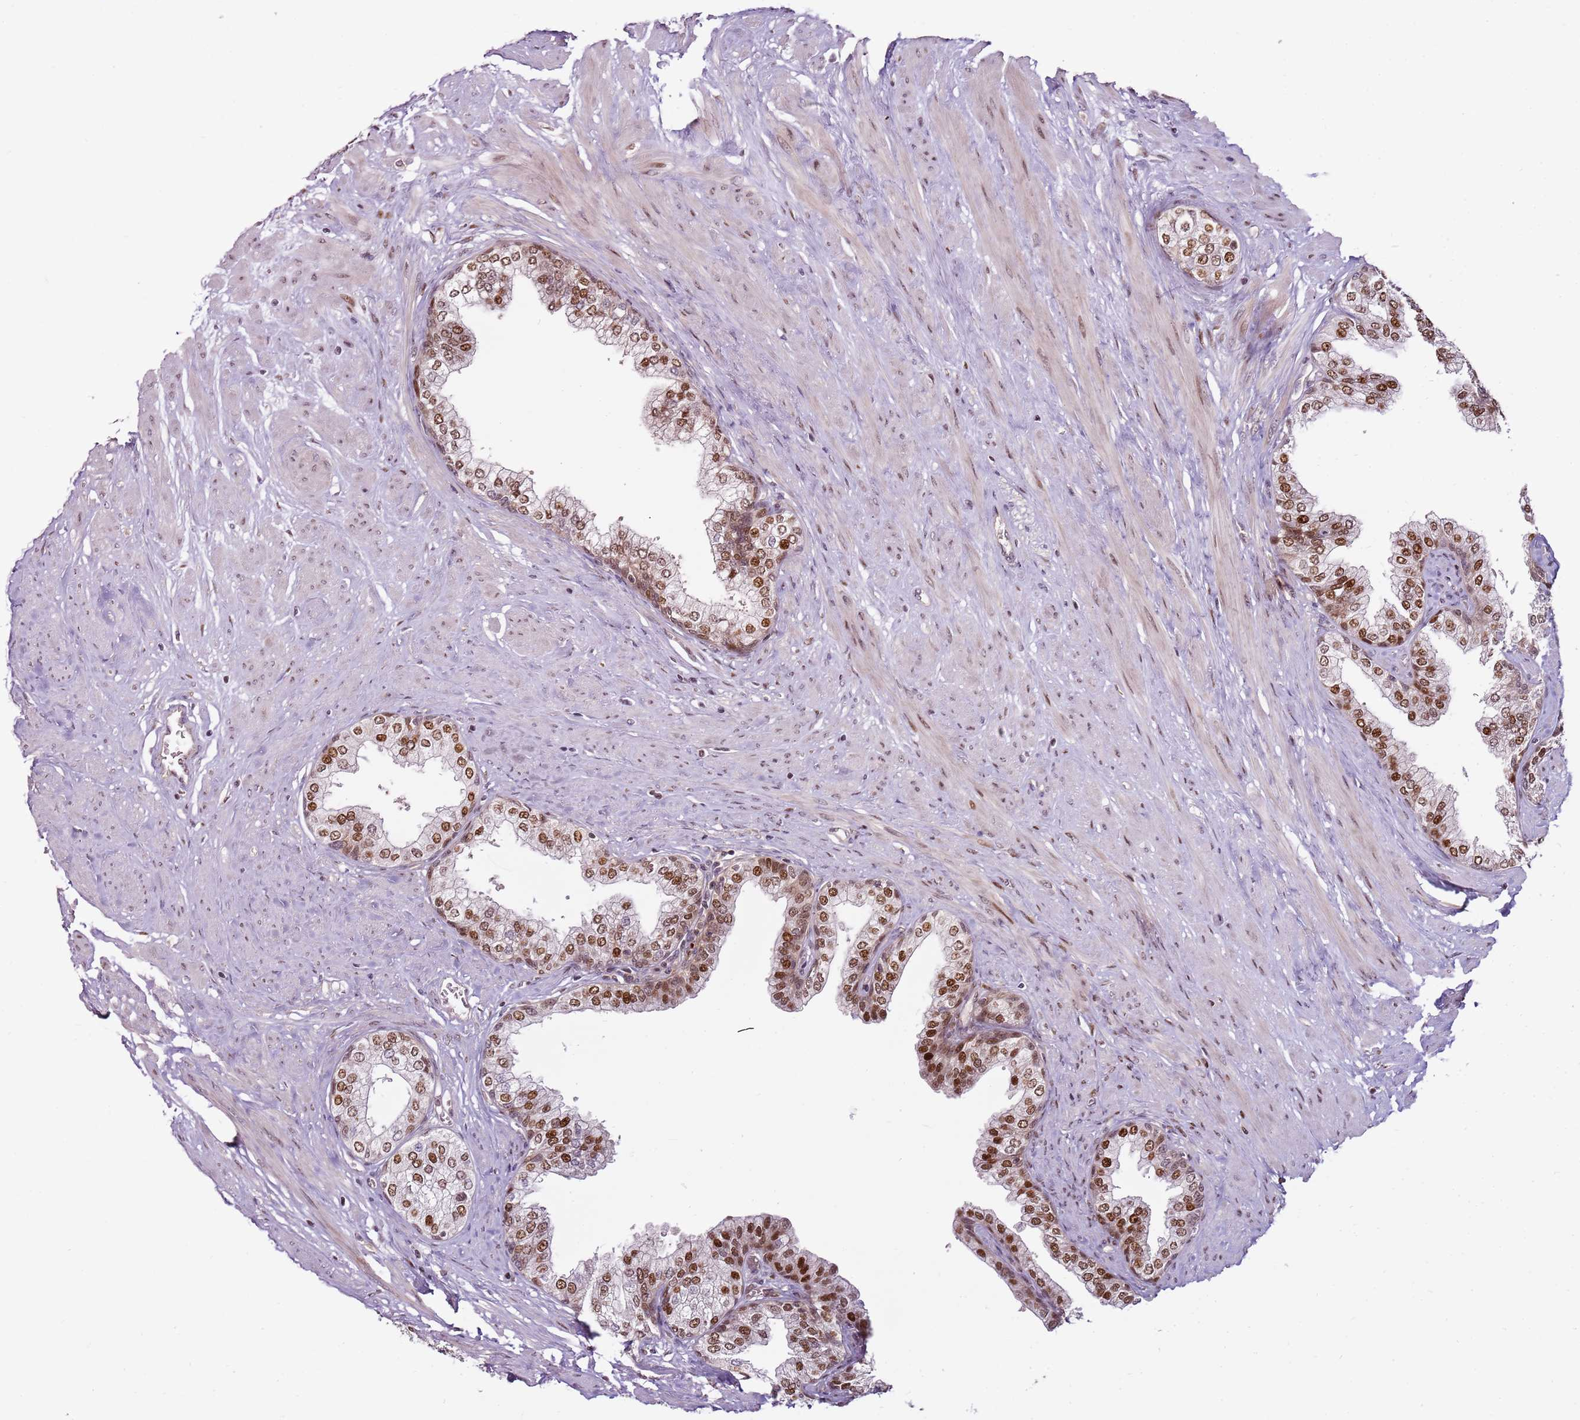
{"staining": {"intensity": "strong", "quantity": ">75%", "location": "nuclear"}, "tissue": "prostate", "cell_type": "Glandular cells", "image_type": "normal", "snomed": [{"axis": "morphology", "description": "Normal tissue, NOS"}, {"axis": "morphology", "description": "Urothelial carcinoma, Low grade"}, {"axis": "topography", "description": "Urinary bladder"}, {"axis": "topography", "description": "Prostate"}], "caption": "This histopathology image reveals unremarkable prostate stained with IHC to label a protein in brown. The nuclear of glandular cells show strong positivity for the protein. Nuclei are counter-stained blue.", "gene": "GSTO2", "patient": {"sex": "male", "age": 60}}